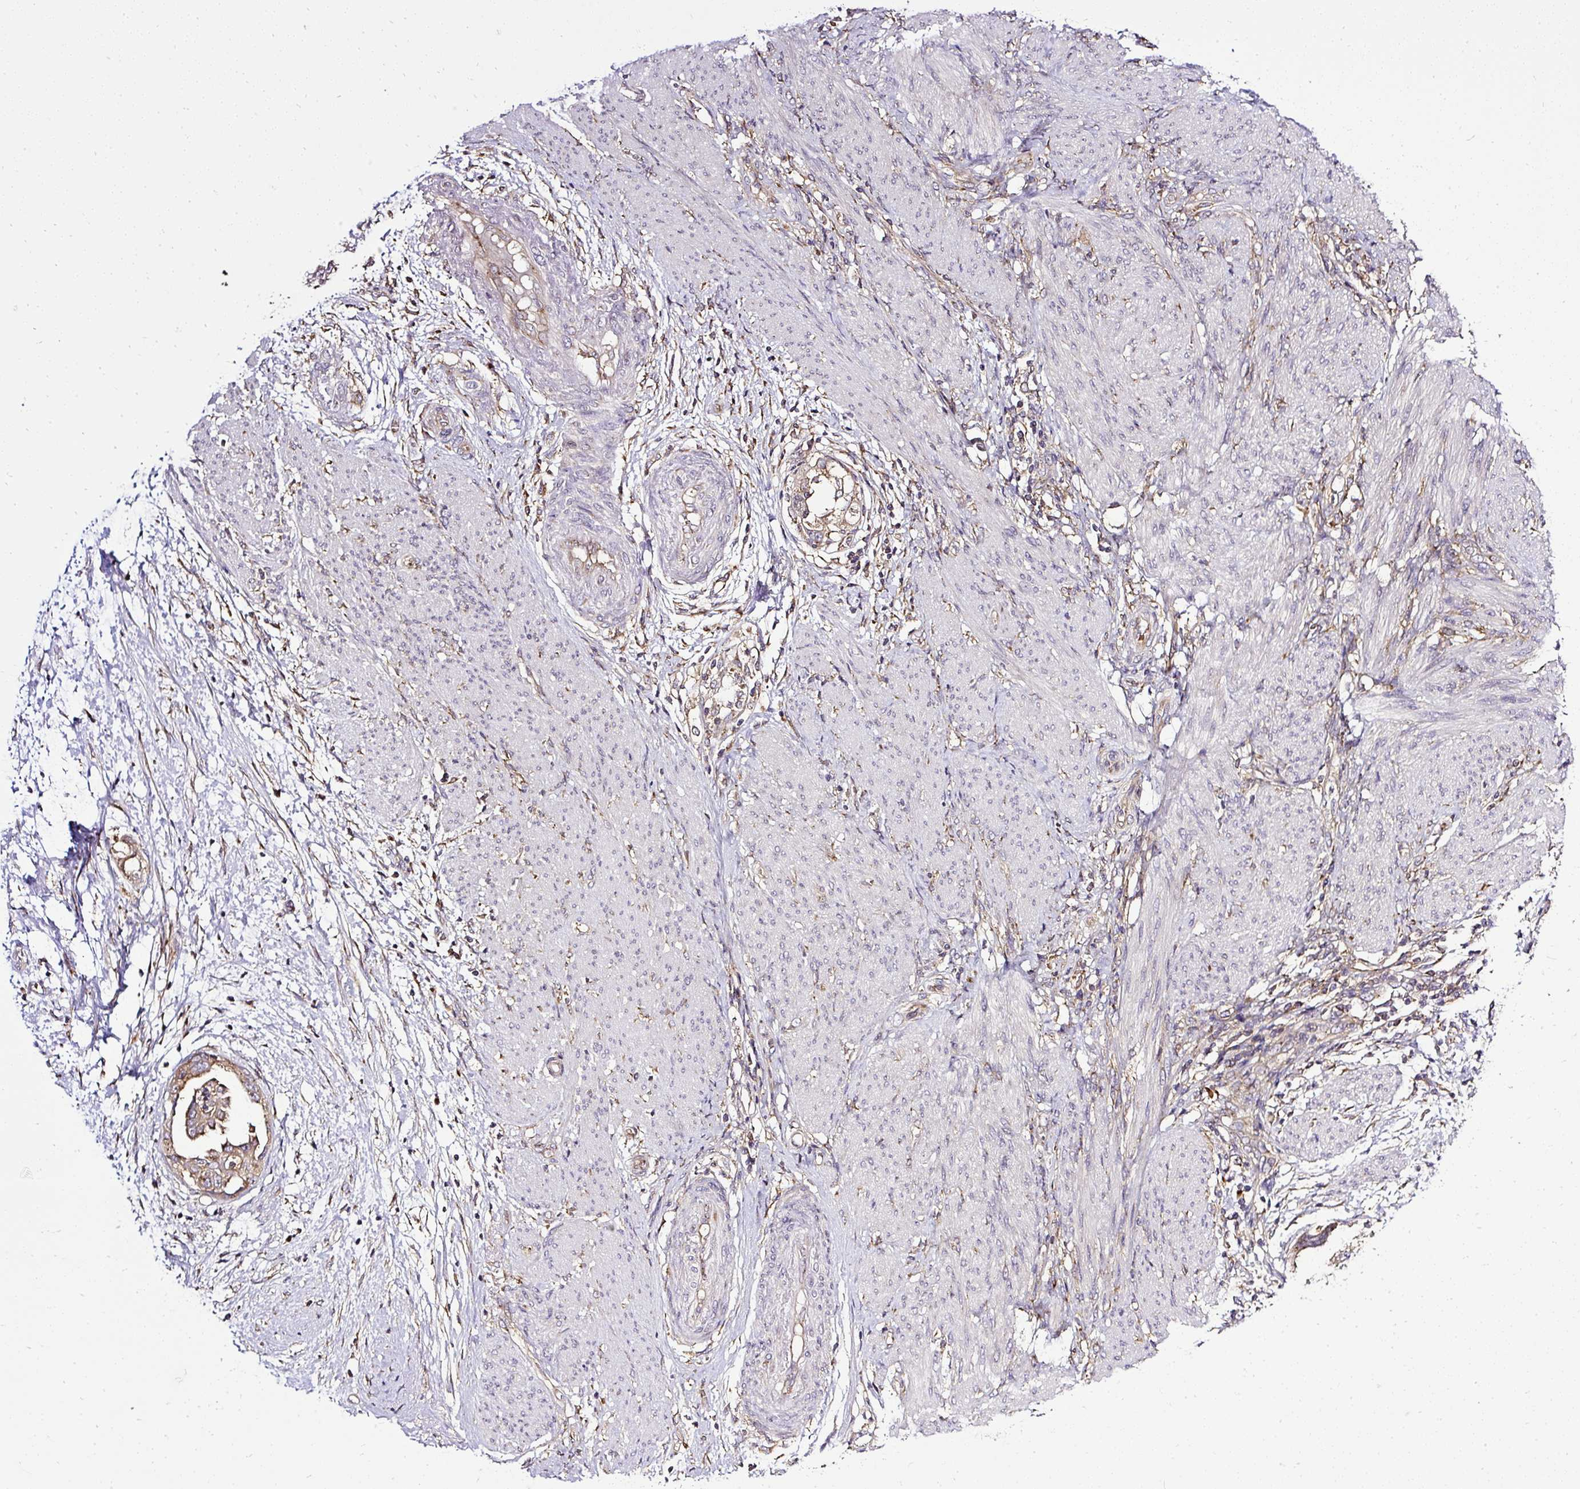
{"staining": {"intensity": "moderate", "quantity": ">75%", "location": "cytoplasmic/membranous"}, "tissue": "endometrial cancer", "cell_type": "Tumor cells", "image_type": "cancer", "snomed": [{"axis": "morphology", "description": "Adenocarcinoma, NOS"}, {"axis": "topography", "description": "Endometrium"}], "caption": "Endometrial cancer (adenocarcinoma) stained for a protein demonstrates moderate cytoplasmic/membranous positivity in tumor cells. (IHC, brightfield microscopy, high magnification).", "gene": "SMC4", "patient": {"sex": "female", "age": 85}}